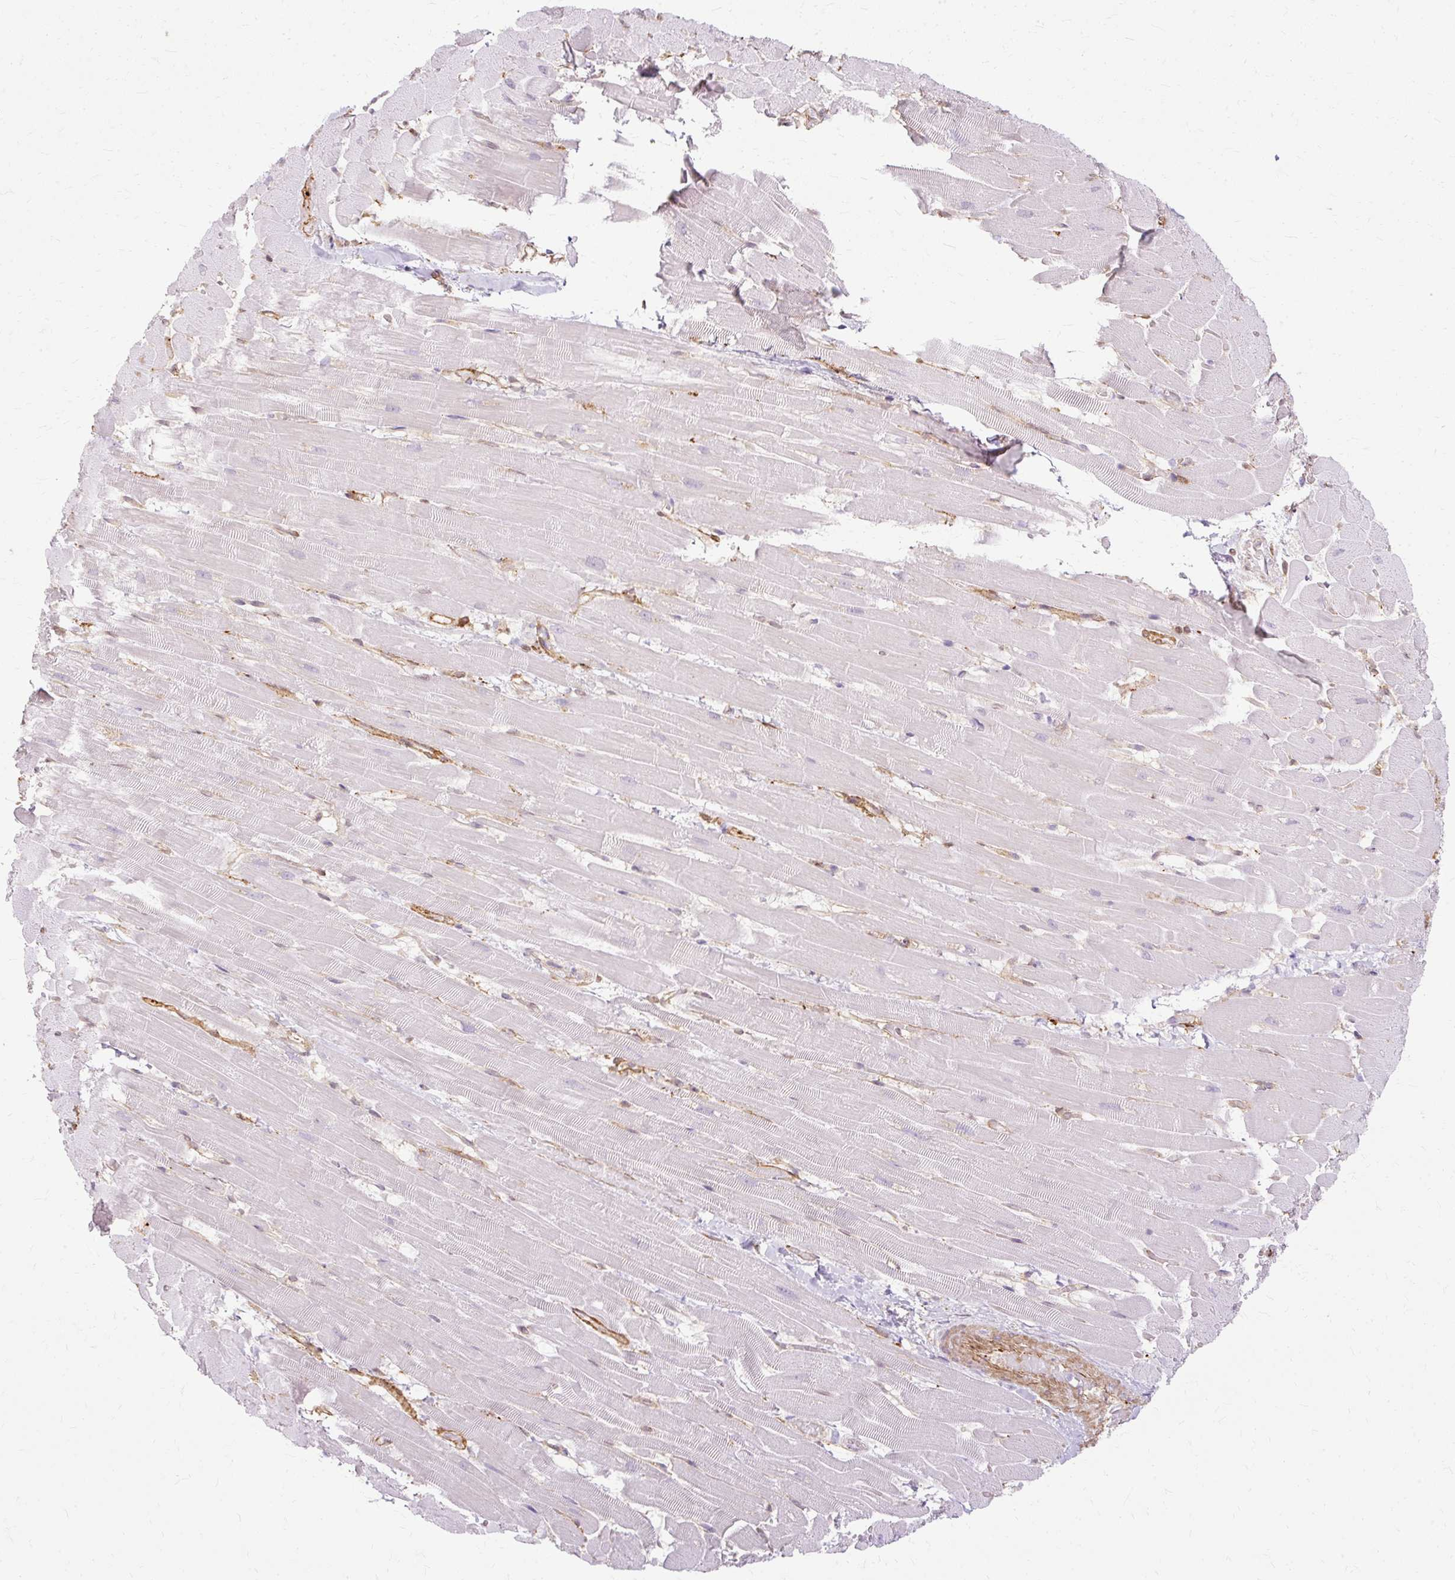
{"staining": {"intensity": "negative", "quantity": "none", "location": "none"}, "tissue": "heart muscle", "cell_type": "Cardiomyocytes", "image_type": "normal", "snomed": [{"axis": "morphology", "description": "Normal tissue, NOS"}, {"axis": "topography", "description": "Heart"}], "caption": "Photomicrograph shows no significant protein positivity in cardiomyocytes of benign heart muscle.", "gene": "CNN3", "patient": {"sex": "male", "age": 37}}